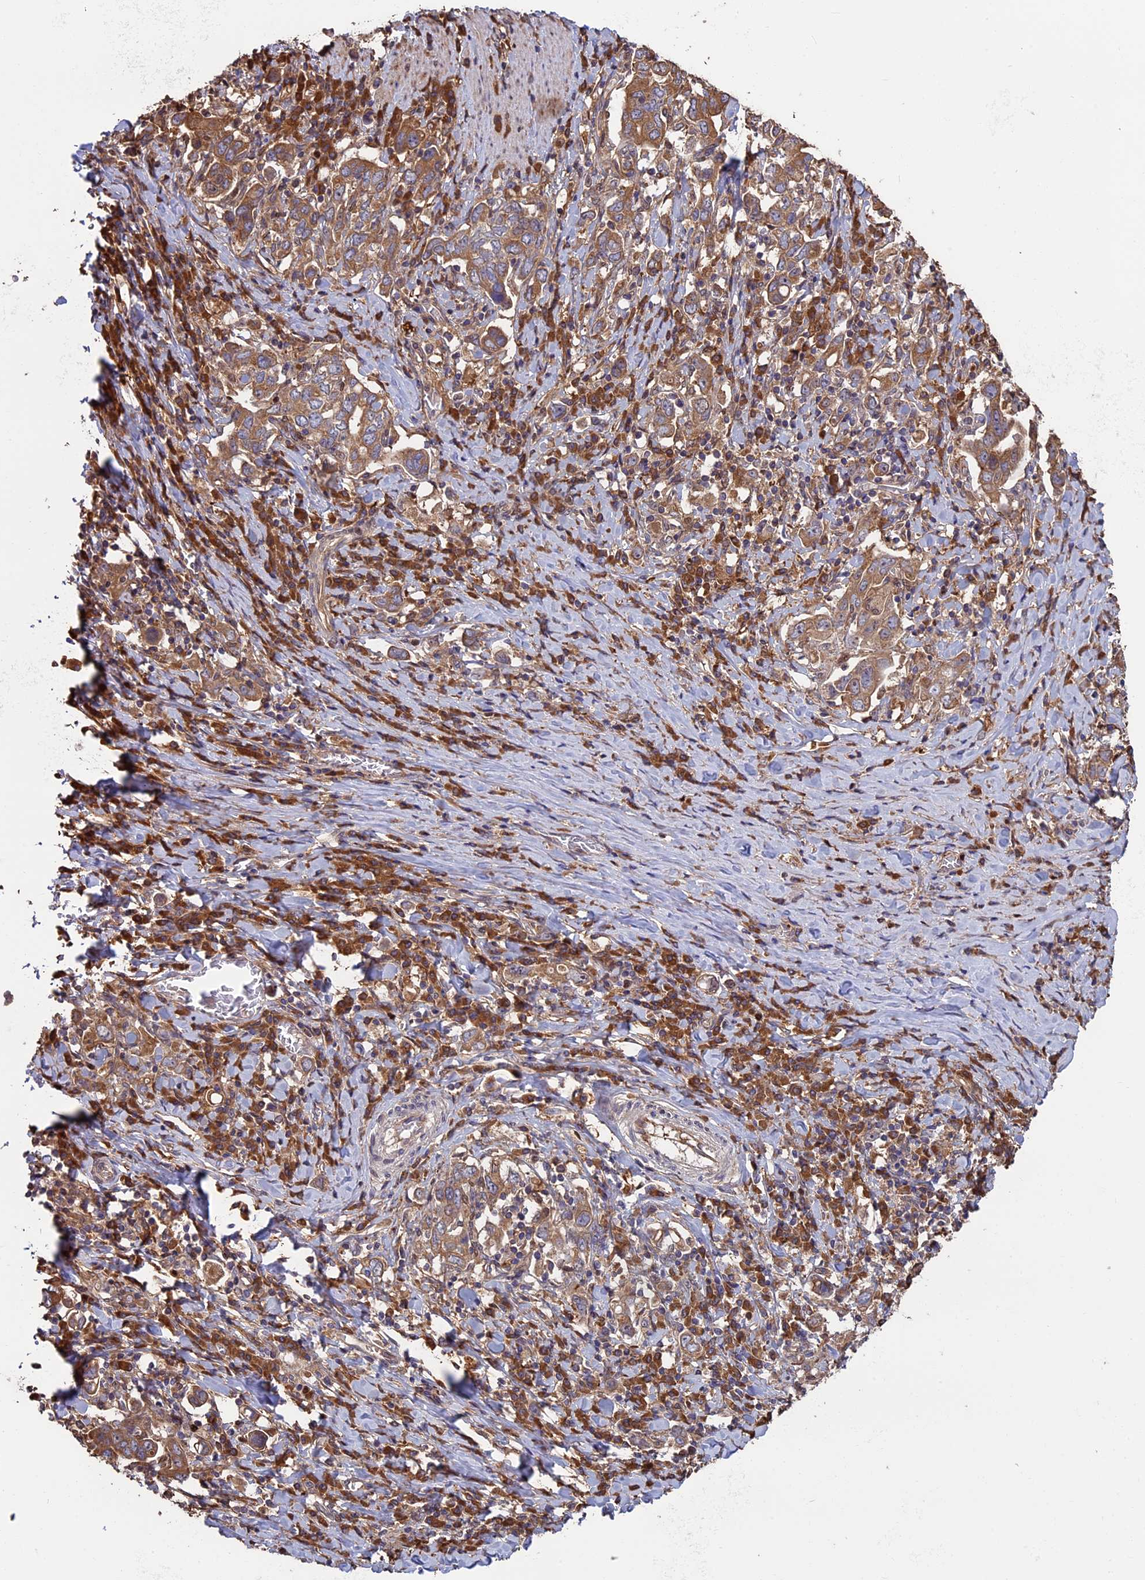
{"staining": {"intensity": "moderate", "quantity": ">75%", "location": "cytoplasmic/membranous"}, "tissue": "stomach cancer", "cell_type": "Tumor cells", "image_type": "cancer", "snomed": [{"axis": "morphology", "description": "Adenocarcinoma, NOS"}, {"axis": "topography", "description": "Stomach, upper"}, {"axis": "topography", "description": "Stomach"}], "caption": "High-power microscopy captured an IHC photomicrograph of stomach adenocarcinoma, revealing moderate cytoplasmic/membranous expression in about >75% of tumor cells. (DAB IHC with brightfield microscopy, high magnification).", "gene": "VWA3A", "patient": {"sex": "male", "age": 62}}